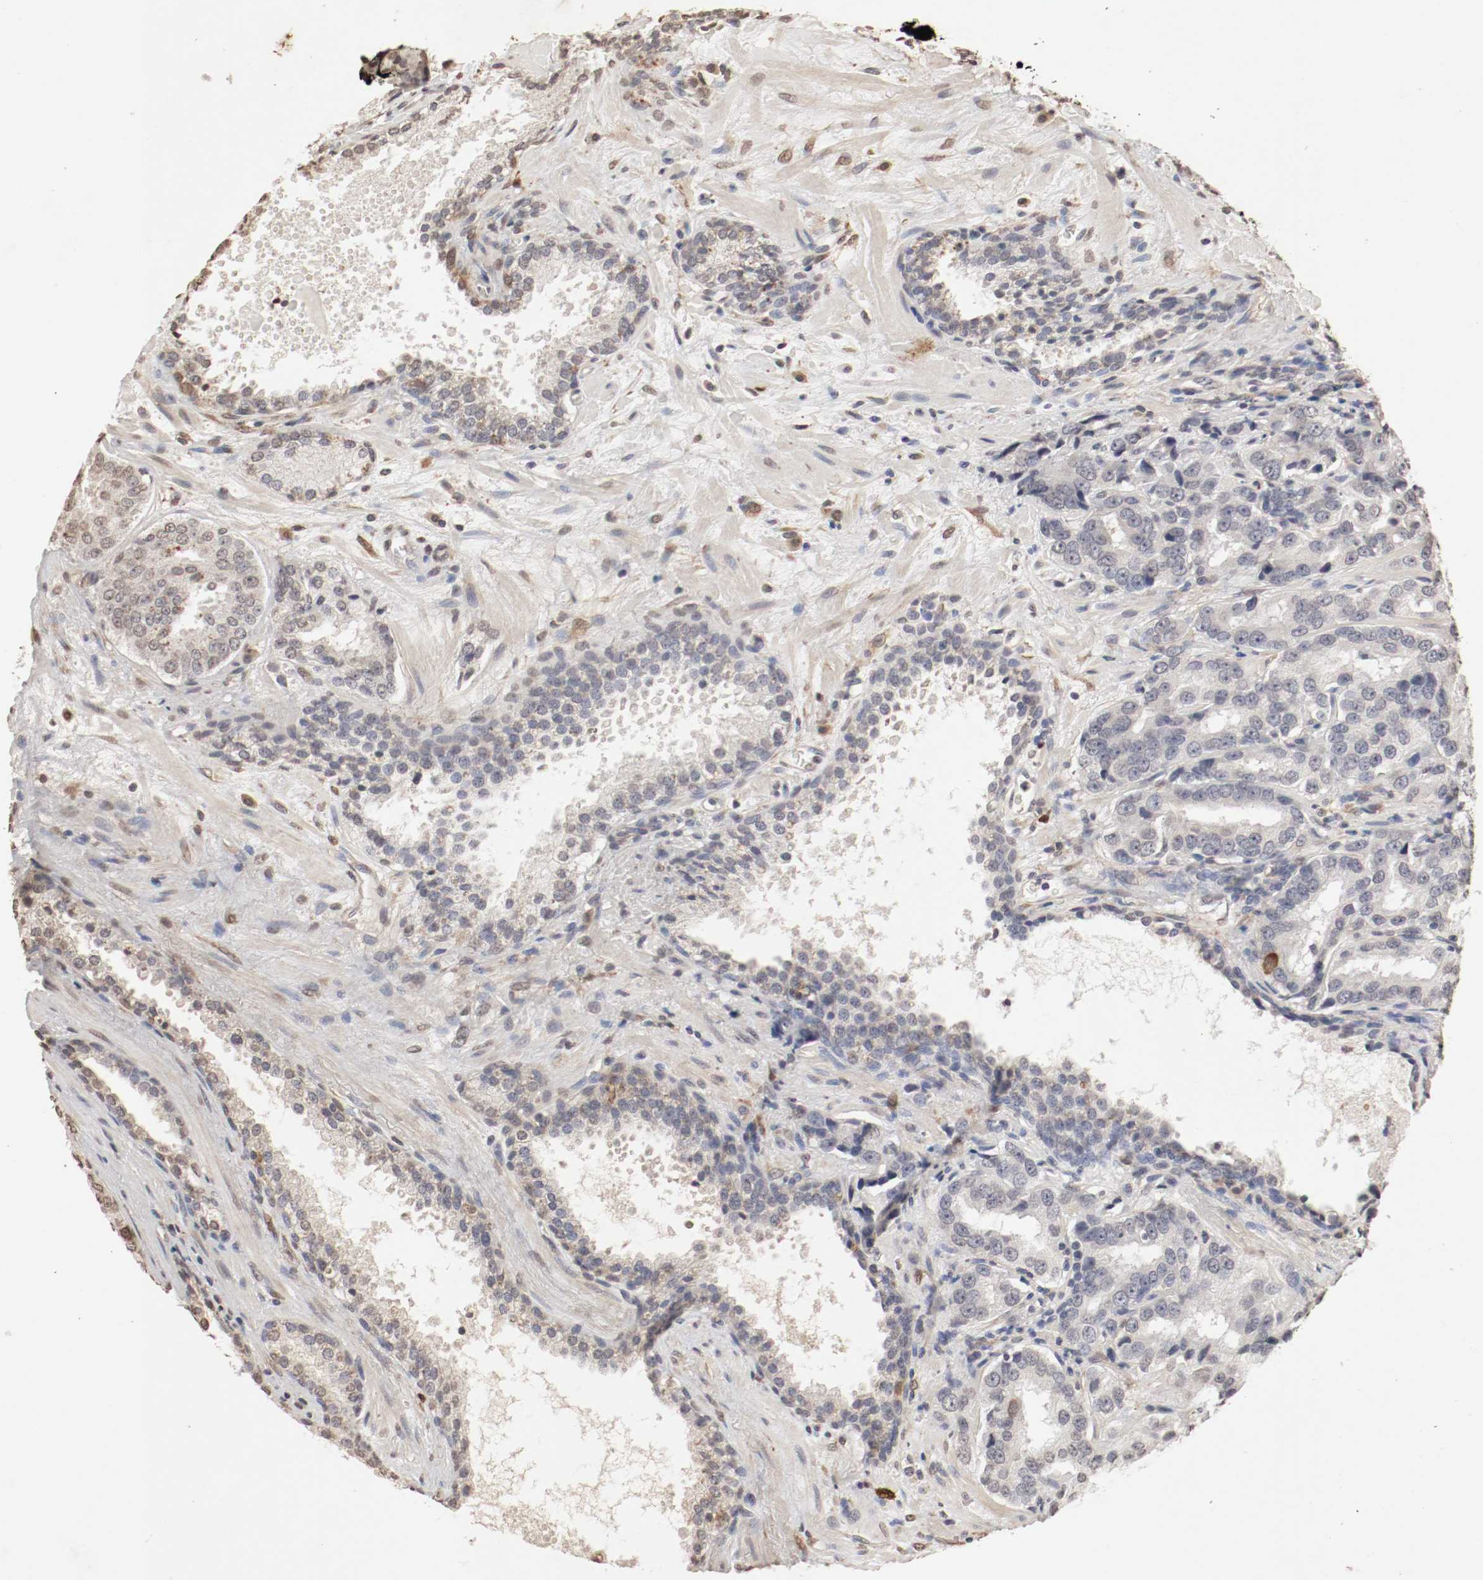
{"staining": {"intensity": "weak", "quantity": "<25%", "location": "cytoplasmic/membranous,nuclear"}, "tissue": "prostate cancer", "cell_type": "Tumor cells", "image_type": "cancer", "snomed": [{"axis": "morphology", "description": "Adenocarcinoma, High grade"}, {"axis": "topography", "description": "Prostate"}], "caption": "An IHC image of adenocarcinoma (high-grade) (prostate) is shown. There is no staining in tumor cells of adenocarcinoma (high-grade) (prostate).", "gene": "WASL", "patient": {"sex": "male", "age": 58}}